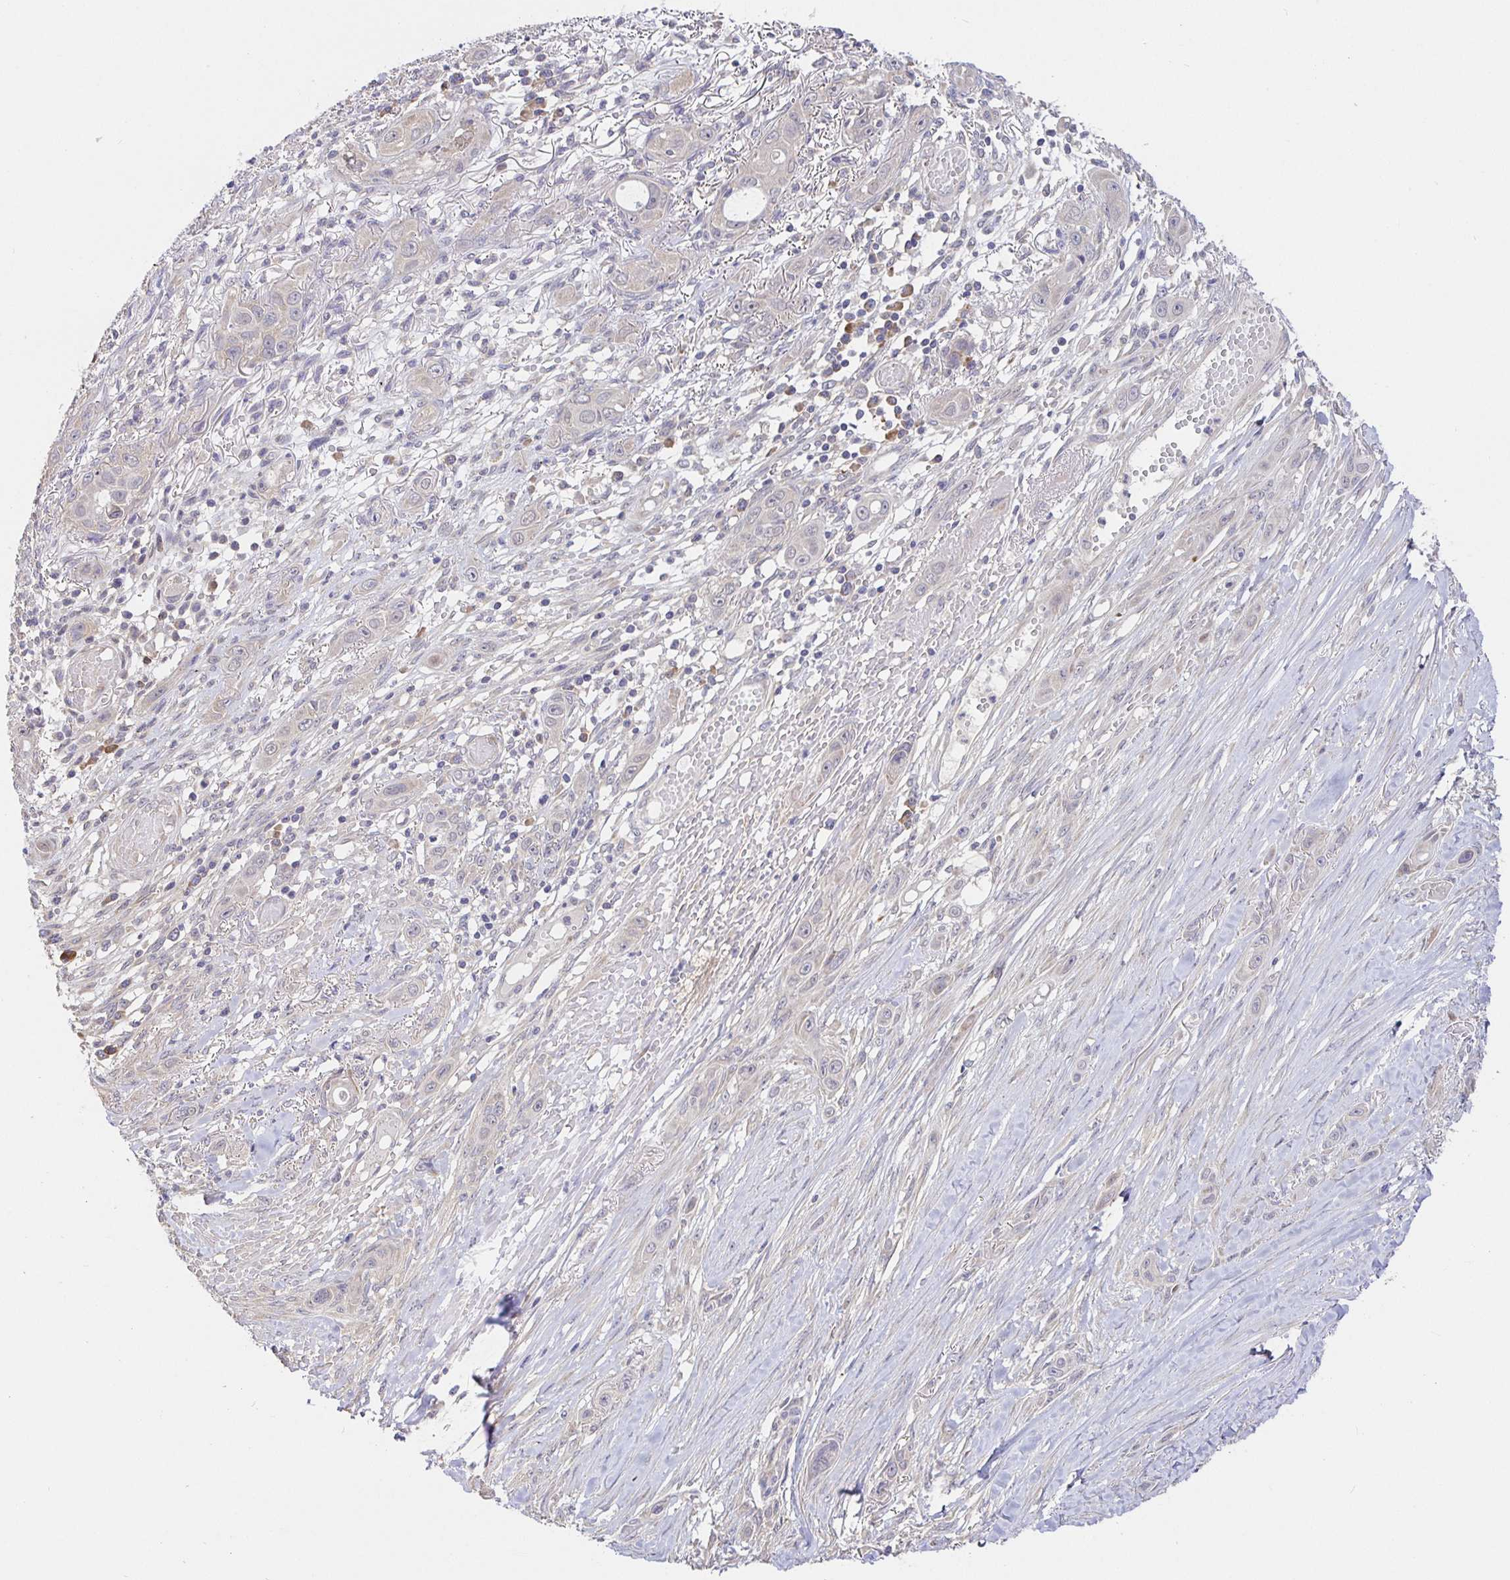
{"staining": {"intensity": "negative", "quantity": "none", "location": "none"}, "tissue": "skin cancer", "cell_type": "Tumor cells", "image_type": "cancer", "snomed": [{"axis": "morphology", "description": "Squamous cell carcinoma, NOS"}, {"axis": "topography", "description": "Skin"}], "caption": "The immunohistochemistry (IHC) image has no significant positivity in tumor cells of skin cancer (squamous cell carcinoma) tissue. The staining was performed using DAB to visualize the protein expression in brown, while the nuclei were stained in blue with hematoxylin (Magnification: 20x).", "gene": "ZDHHC11", "patient": {"sex": "female", "age": 69}}